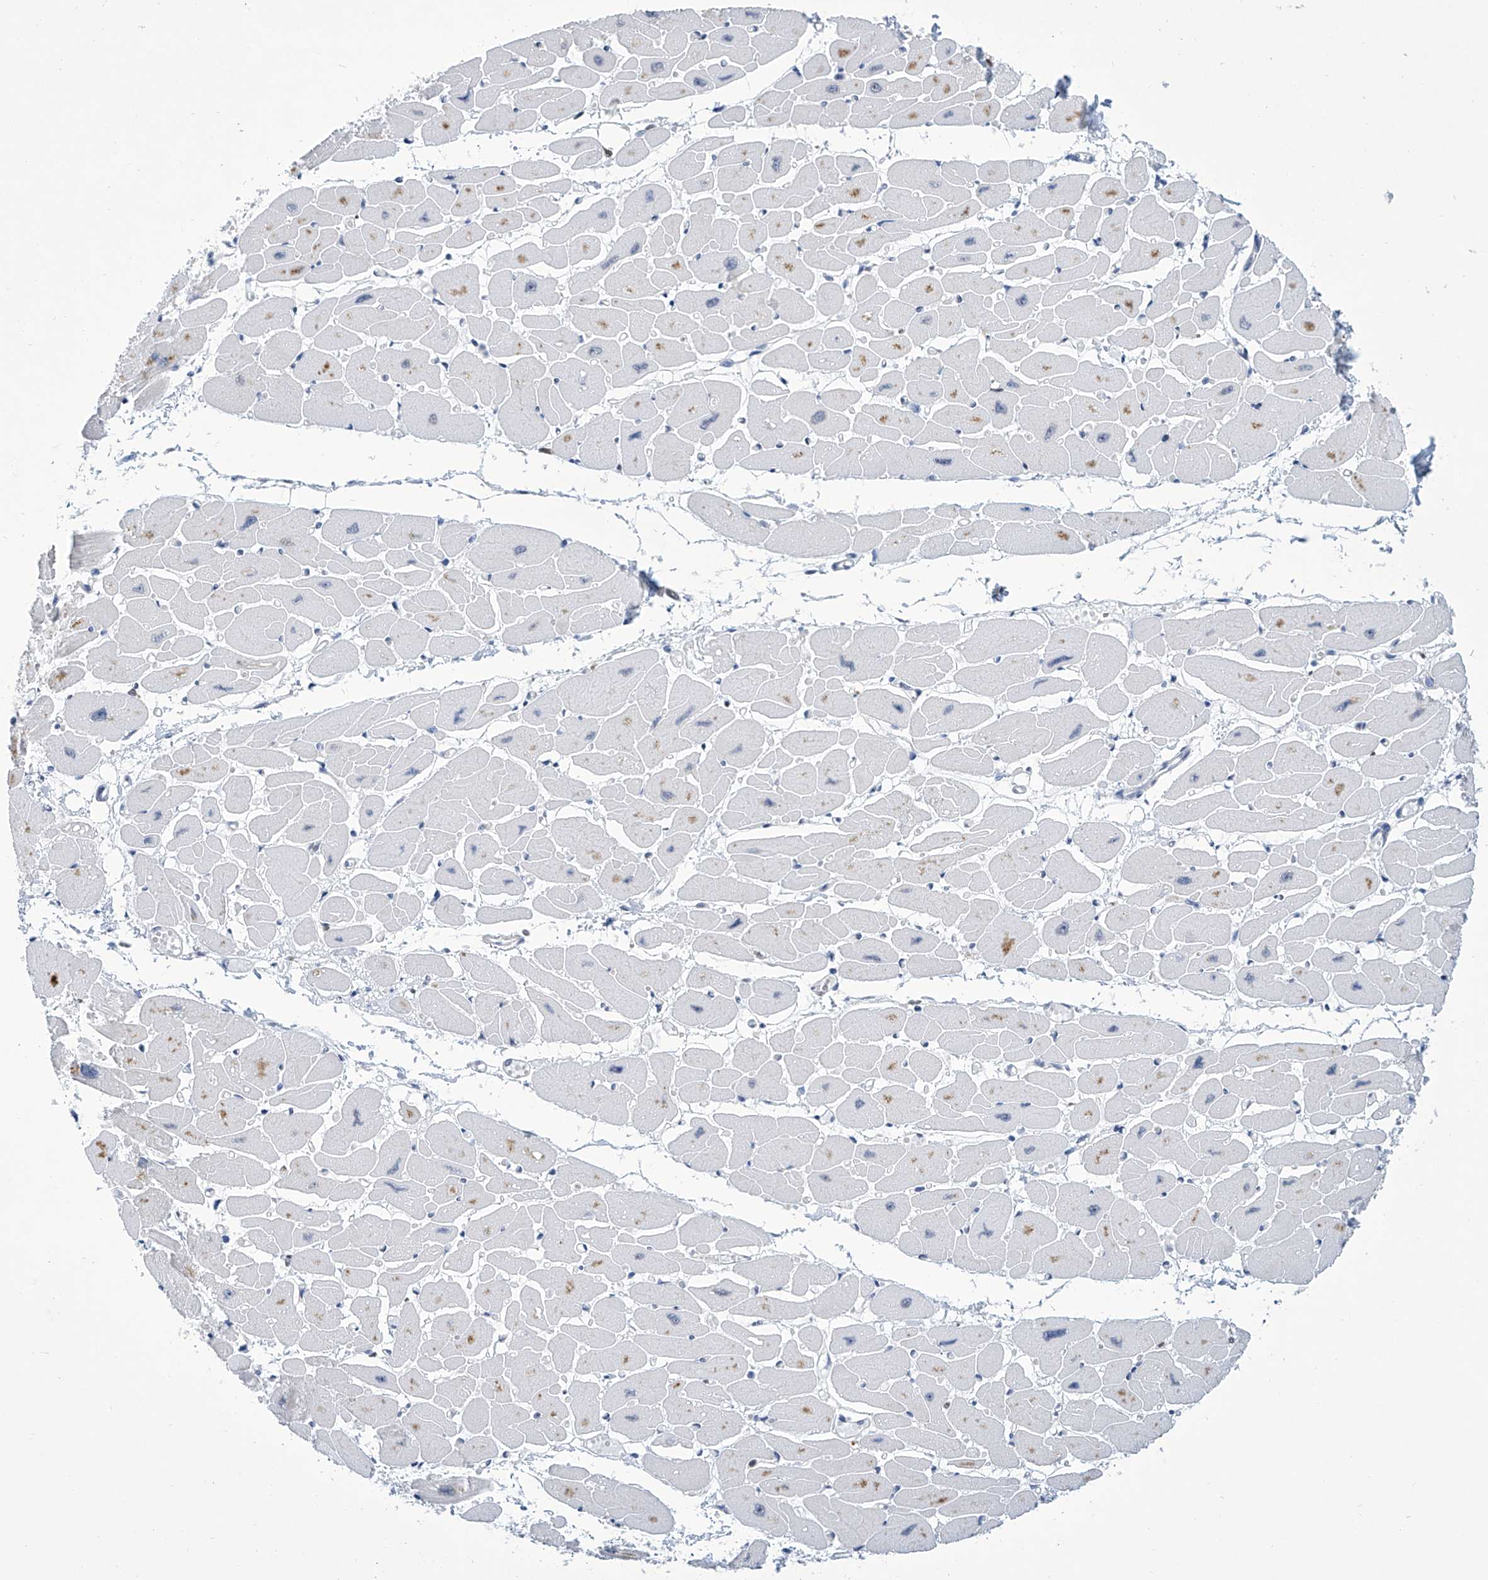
{"staining": {"intensity": "weak", "quantity": "<25%", "location": "nuclear"}, "tissue": "heart muscle", "cell_type": "Cardiomyocytes", "image_type": "normal", "snomed": [{"axis": "morphology", "description": "Normal tissue, NOS"}, {"axis": "topography", "description": "Heart"}], "caption": "Immunohistochemistry micrograph of normal heart muscle stained for a protein (brown), which reveals no expression in cardiomyocytes. (Stains: DAB (3,3'-diaminobenzidine) immunohistochemistry with hematoxylin counter stain, Microscopy: brightfield microscopy at high magnification).", "gene": "SREBF2", "patient": {"sex": "female", "age": 54}}